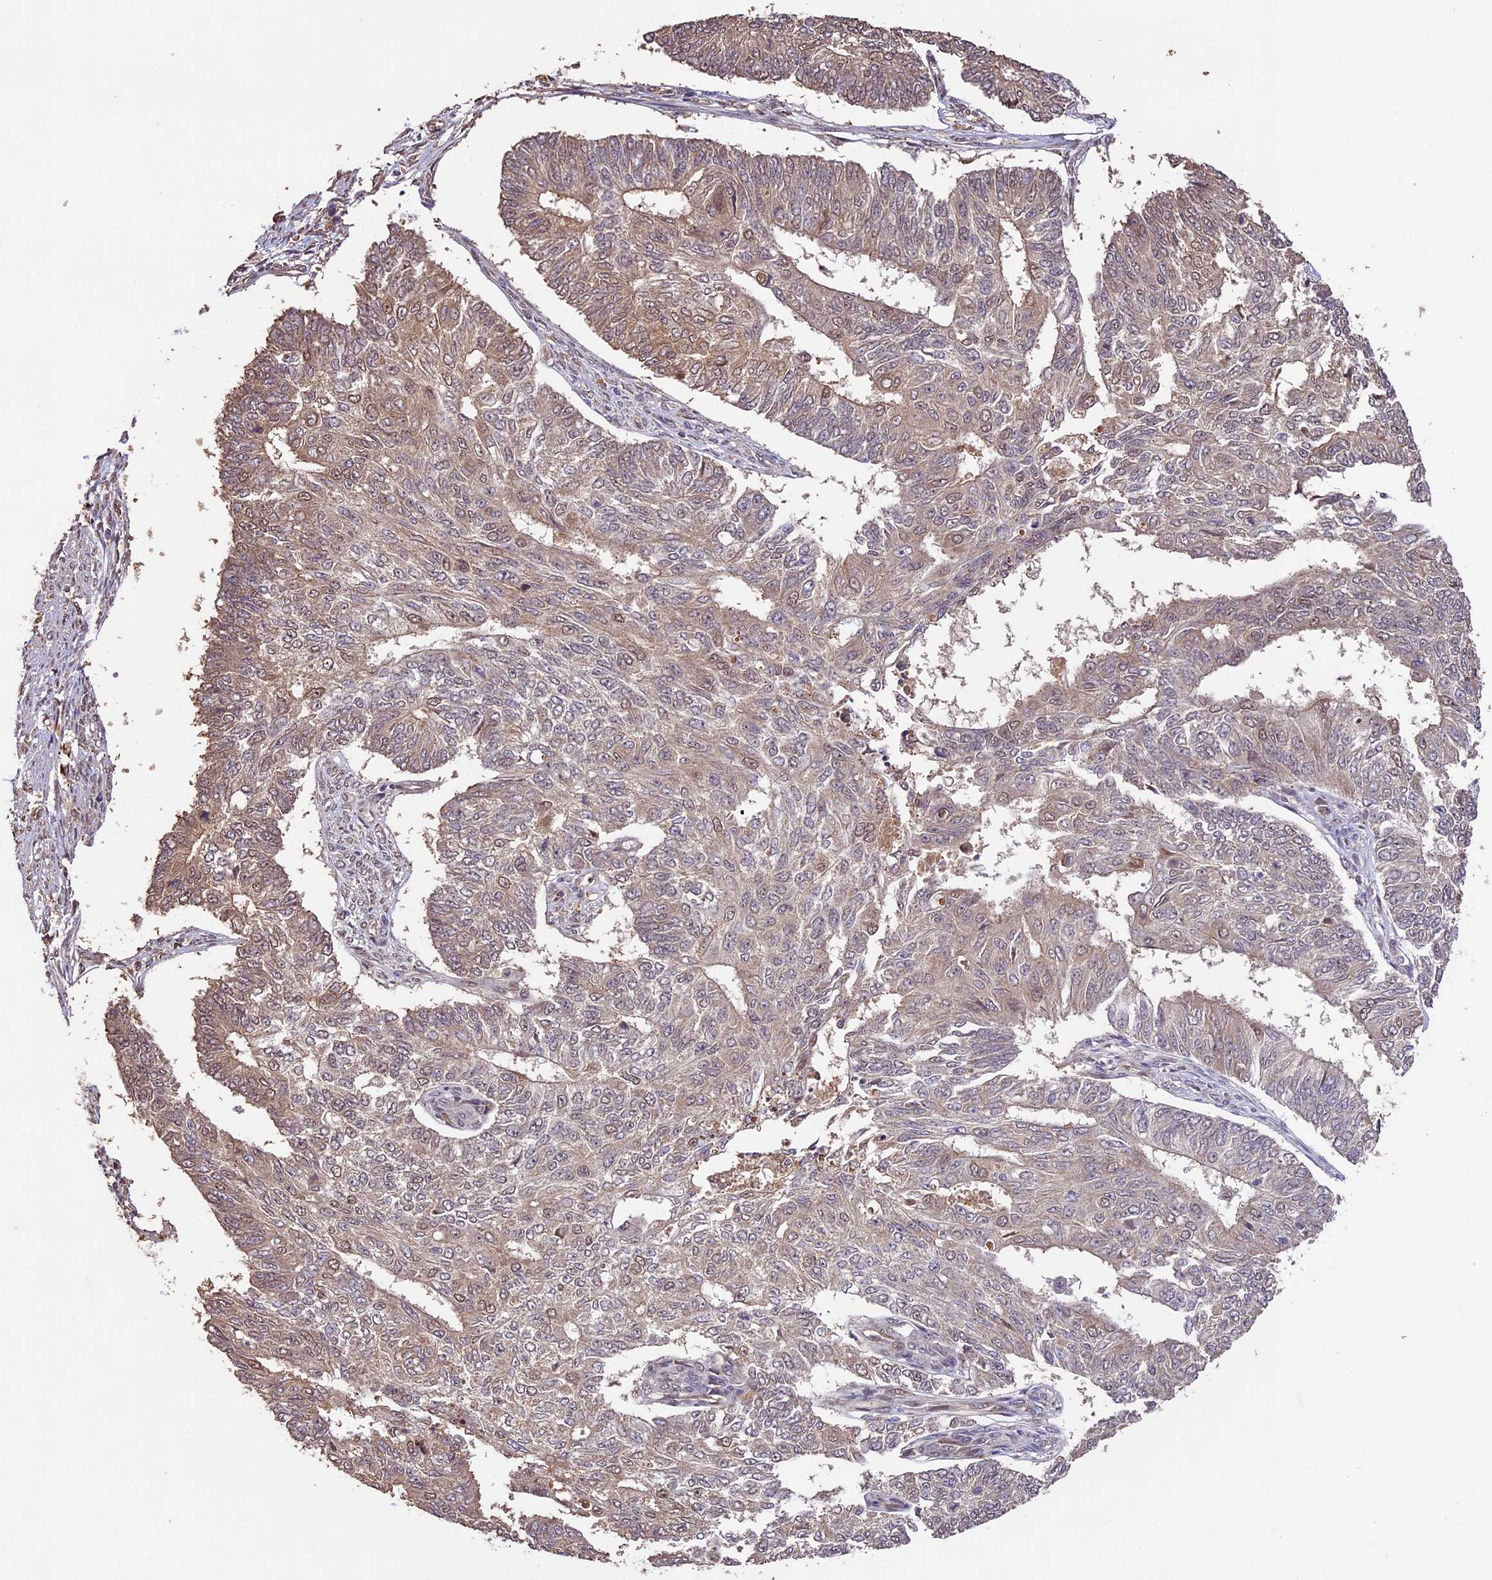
{"staining": {"intensity": "weak", "quantity": "25%-75%", "location": "cytoplasmic/membranous"}, "tissue": "endometrial cancer", "cell_type": "Tumor cells", "image_type": "cancer", "snomed": [{"axis": "morphology", "description": "Adenocarcinoma, NOS"}, {"axis": "topography", "description": "Endometrium"}], "caption": "High-magnification brightfield microscopy of adenocarcinoma (endometrial) stained with DAB (brown) and counterstained with hematoxylin (blue). tumor cells exhibit weak cytoplasmic/membranous staining is seen in approximately25%-75% of cells. (DAB IHC, brown staining for protein, blue staining for nuclei).", "gene": "CDKN2AIP", "patient": {"sex": "female", "age": 32}}